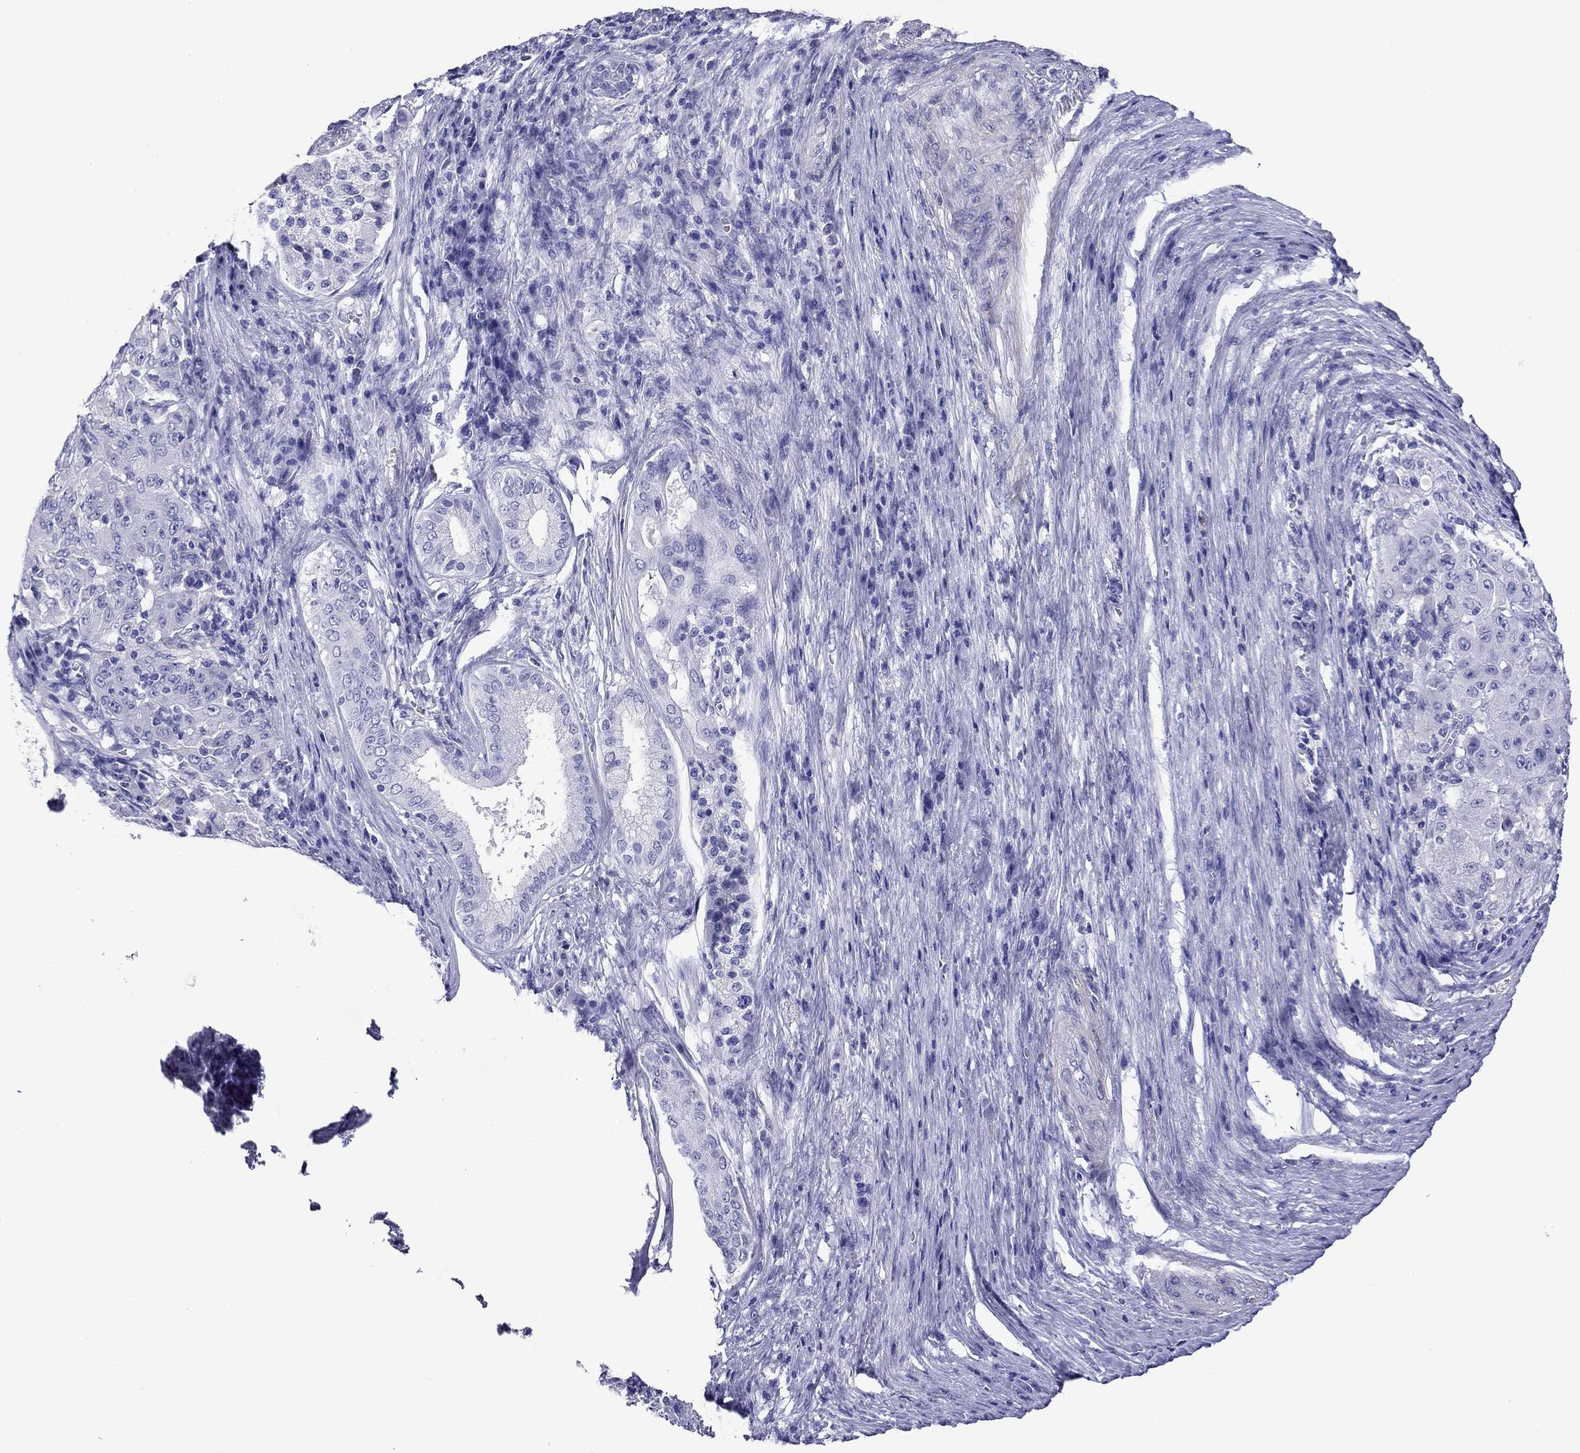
{"staining": {"intensity": "negative", "quantity": "none", "location": "none"}, "tissue": "pancreatic cancer", "cell_type": "Tumor cells", "image_type": "cancer", "snomed": [{"axis": "morphology", "description": "Adenocarcinoma, NOS"}, {"axis": "topography", "description": "Pancreas"}], "caption": "This is an immunohistochemistry histopathology image of pancreatic adenocarcinoma. There is no expression in tumor cells.", "gene": "KIAA2012", "patient": {"sex": "male", "age": 63}}